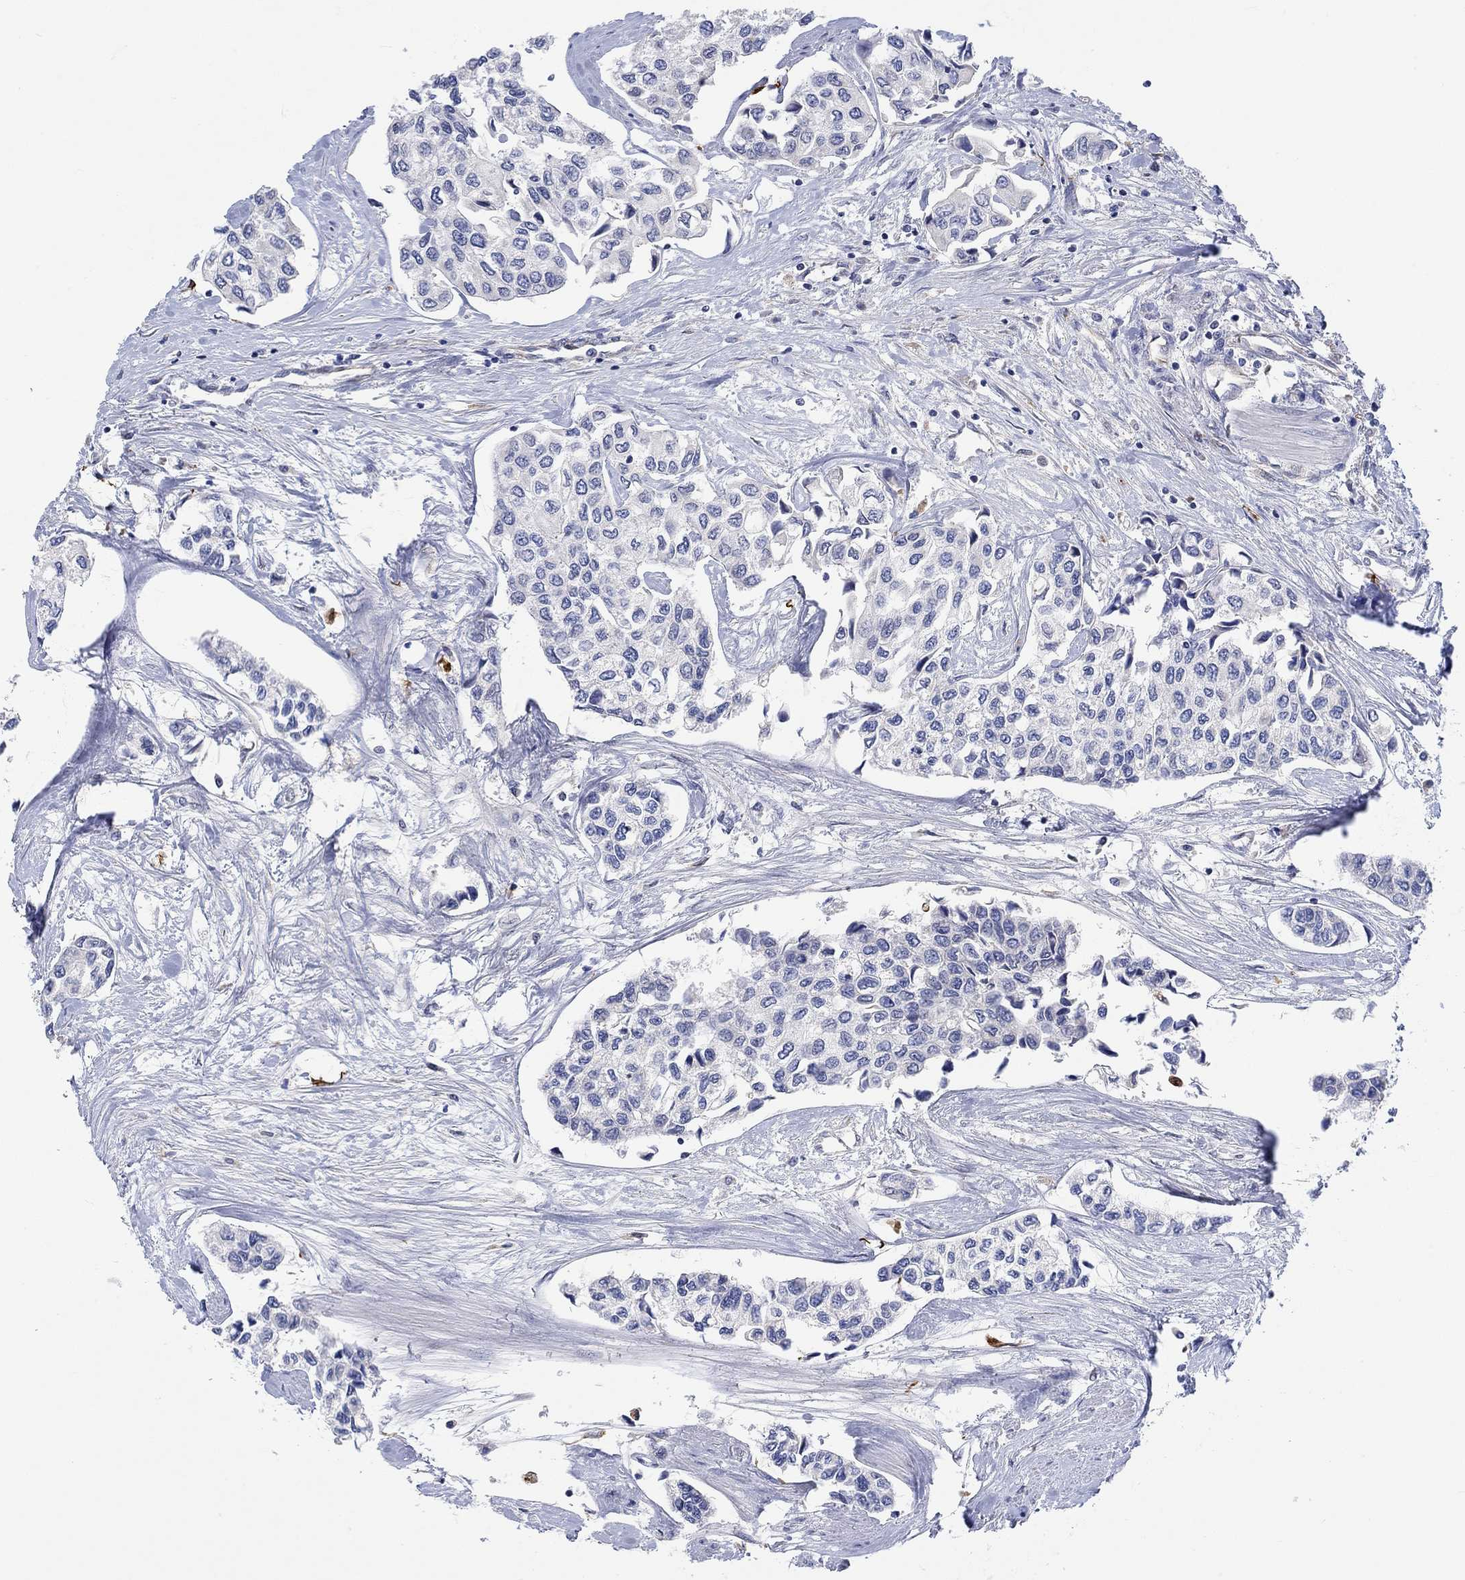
{"staining": {"intensity": "negative", "quantity": "none", "location": "none"}, "tissue": "urothelial cancer", "cell_type": "Tumor cells", "image_type": "cancer", "snomed": [{"axis": "morphology", "description": "Urothelial carcinoma, High grade"}, {"axis": "topography", "description": "Urinary bladder"}], "caption": "A high-resolution photomicrograph shows IHC staining of urothelial cancer, which exhibits no significant staining in tumor cells.", "gene": "CAMK1D", "patient": {"sex": "male", "age": 73}}